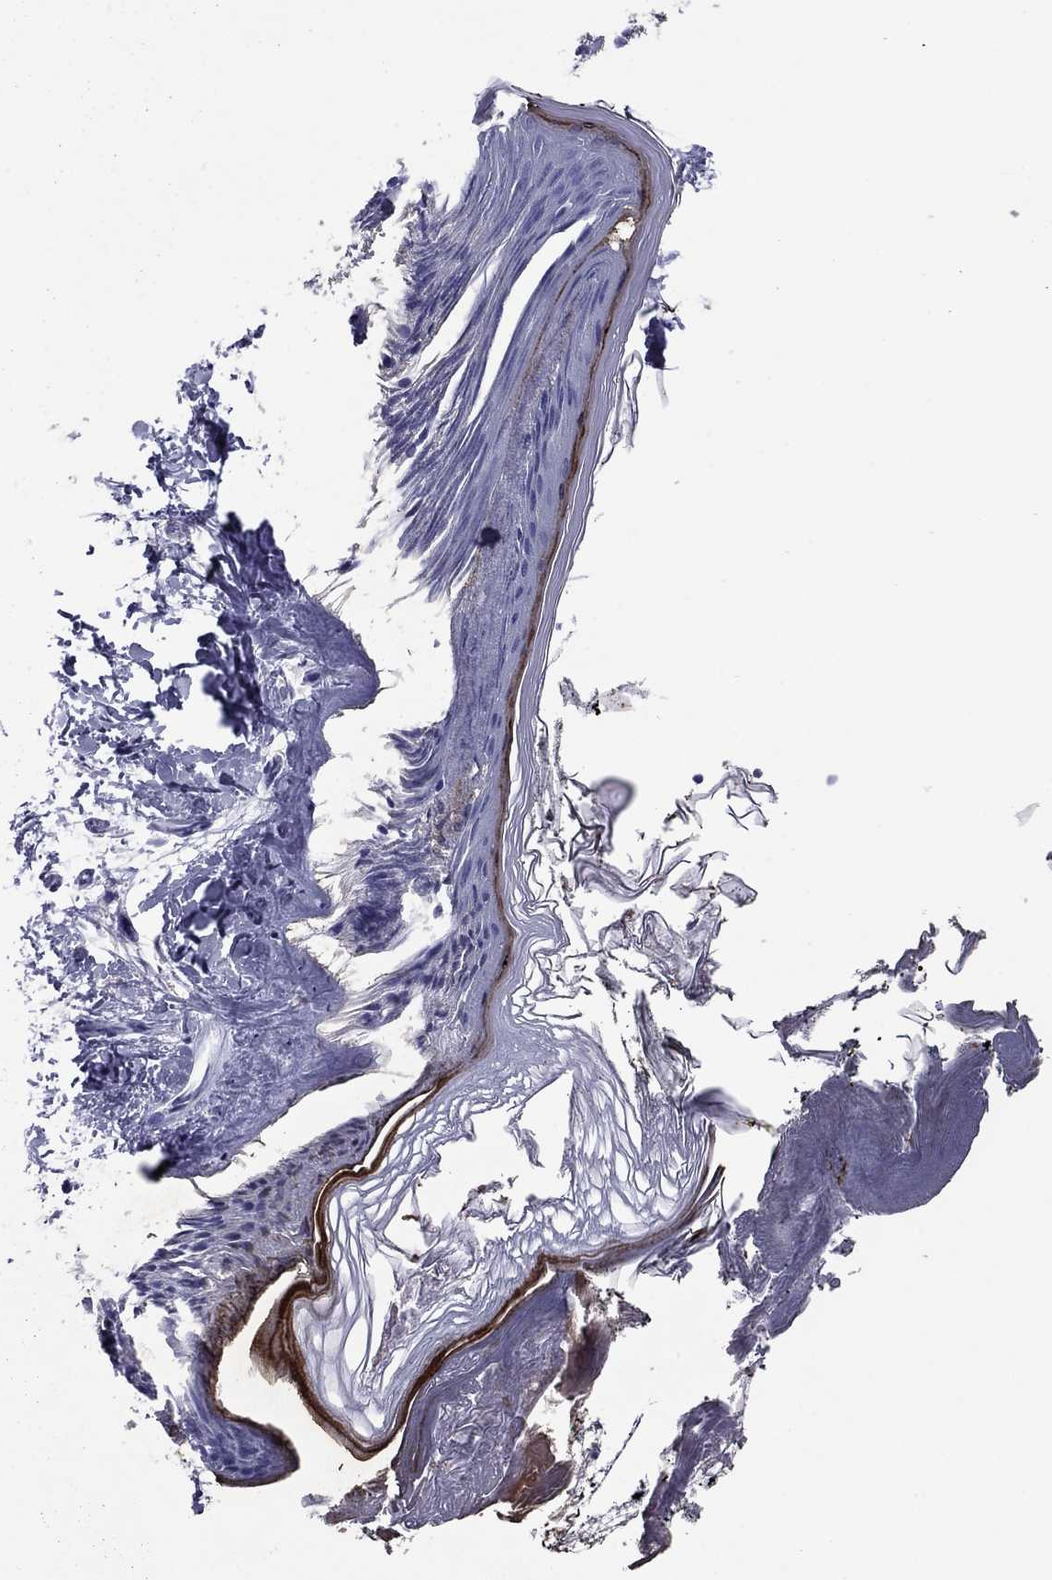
{"staining": {"intensity": "negative", "quantity": "none", "location": "none"}, "tissue": "skin", "cell_type": "Fibroblasts", "image_type": "normal", "snomed": [{"axis": "morphology", "description": "Normal tissue, NOS"}, {"axis": "topography", "description": "Skin"}], "caption": "Immunohistochemistry of normal human skin demonstrates no staining in fibroblasts.", "gene": "HAO1", "patient": {"sex": "female", "age": 34}}